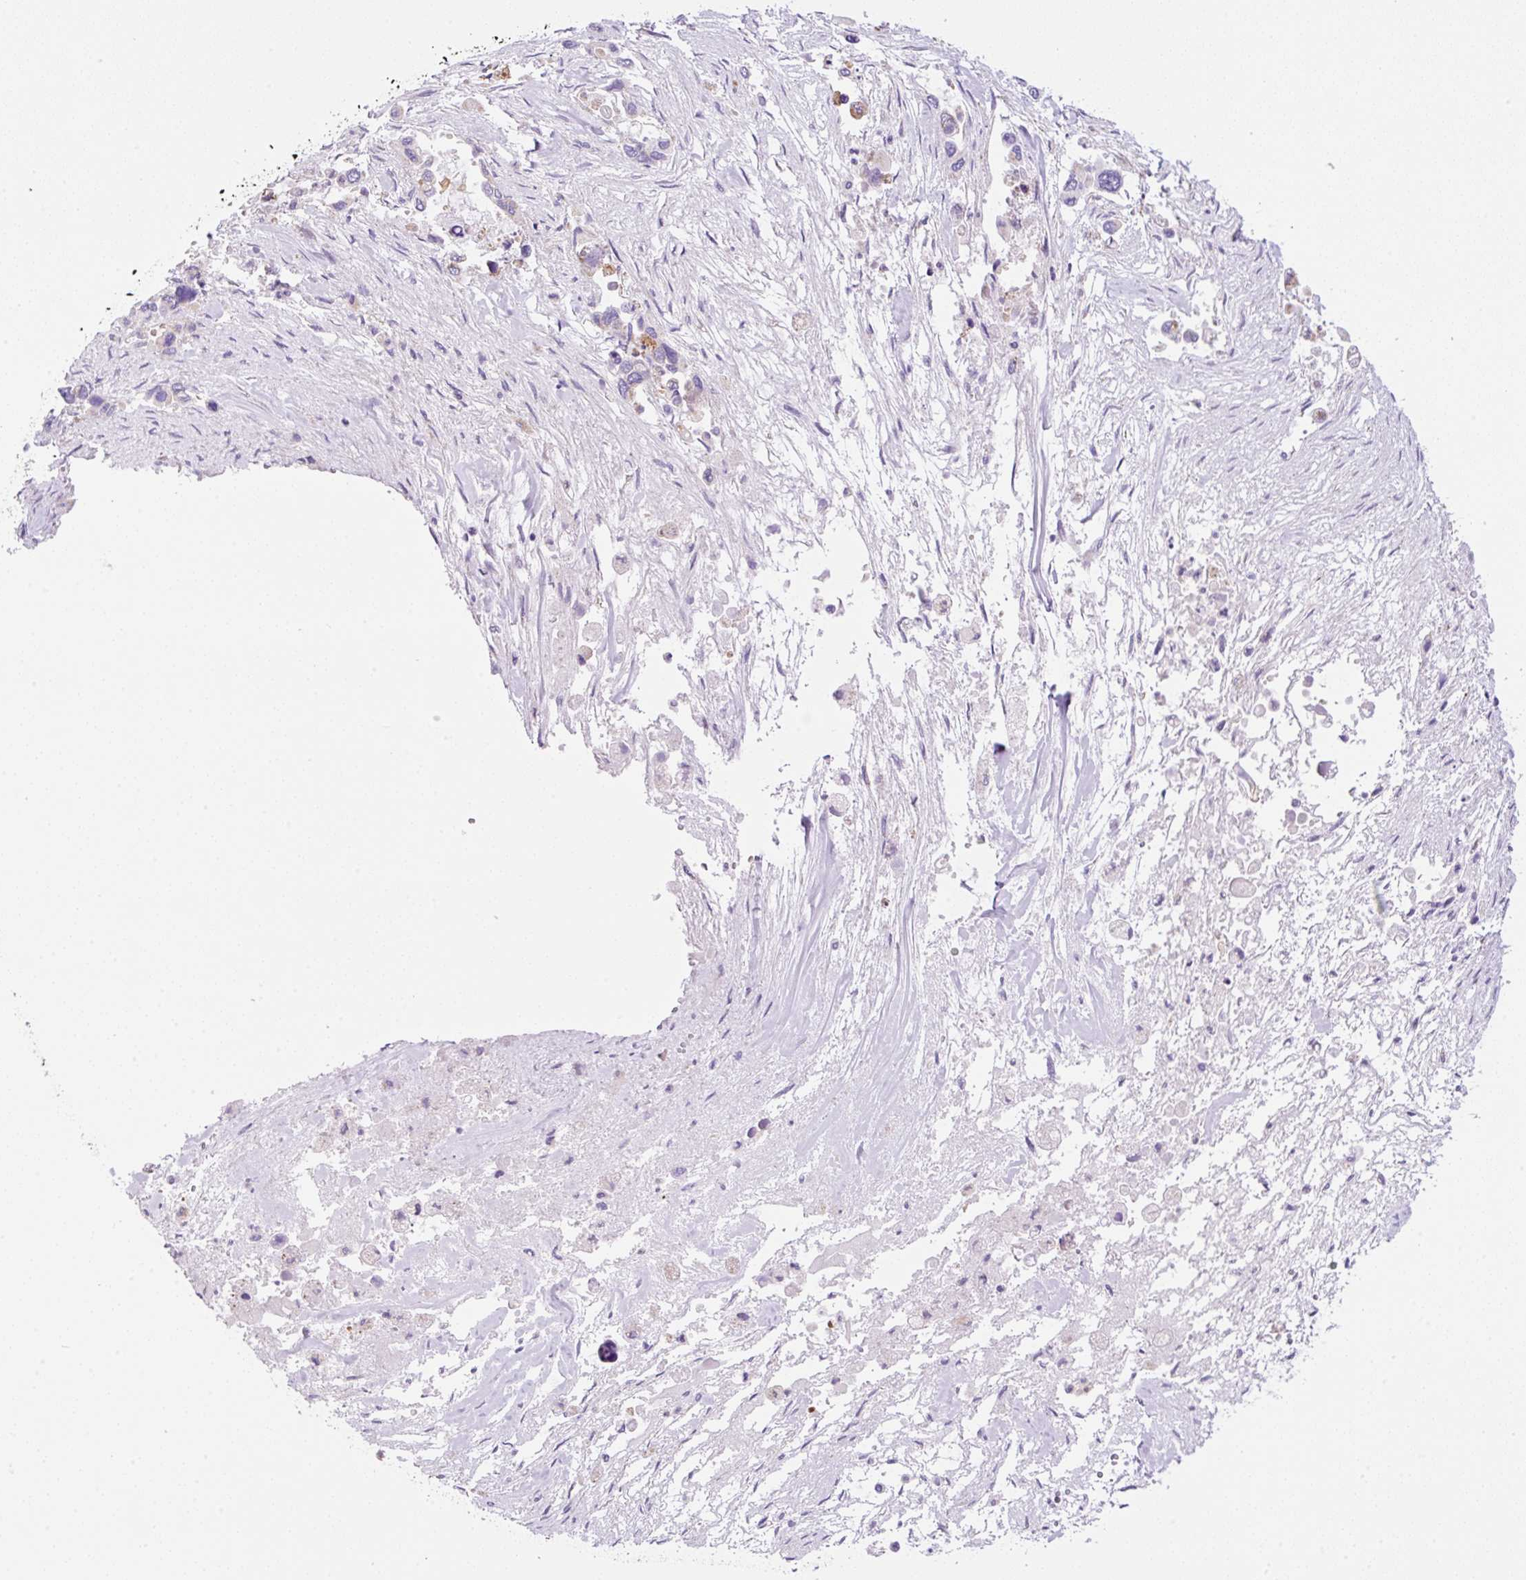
{"staining": {"intensity": "negative", "quantity": "none", "location": "none"}, "tissue": "pancreatic cancer", "cell_type": "Tumor cells", "image_type": "cancer", "snomed": [{"axis": "morphology", "description": "Adenocarcinoma, NOS"}, {"axis": "topography", "description": "Pancreas"}], "caption": "Pancreatic cancer (adenocarcinoma) was stained to show a protein in brown. There is no significant positivity in tumor cells. (Stains: DAB immunohistochemistry with hematoxylin counter stain, Microscopy: brightfield microscopy at high magnification).", "gene": "NF1", "patient": {"sex": "male", "age": 92}}